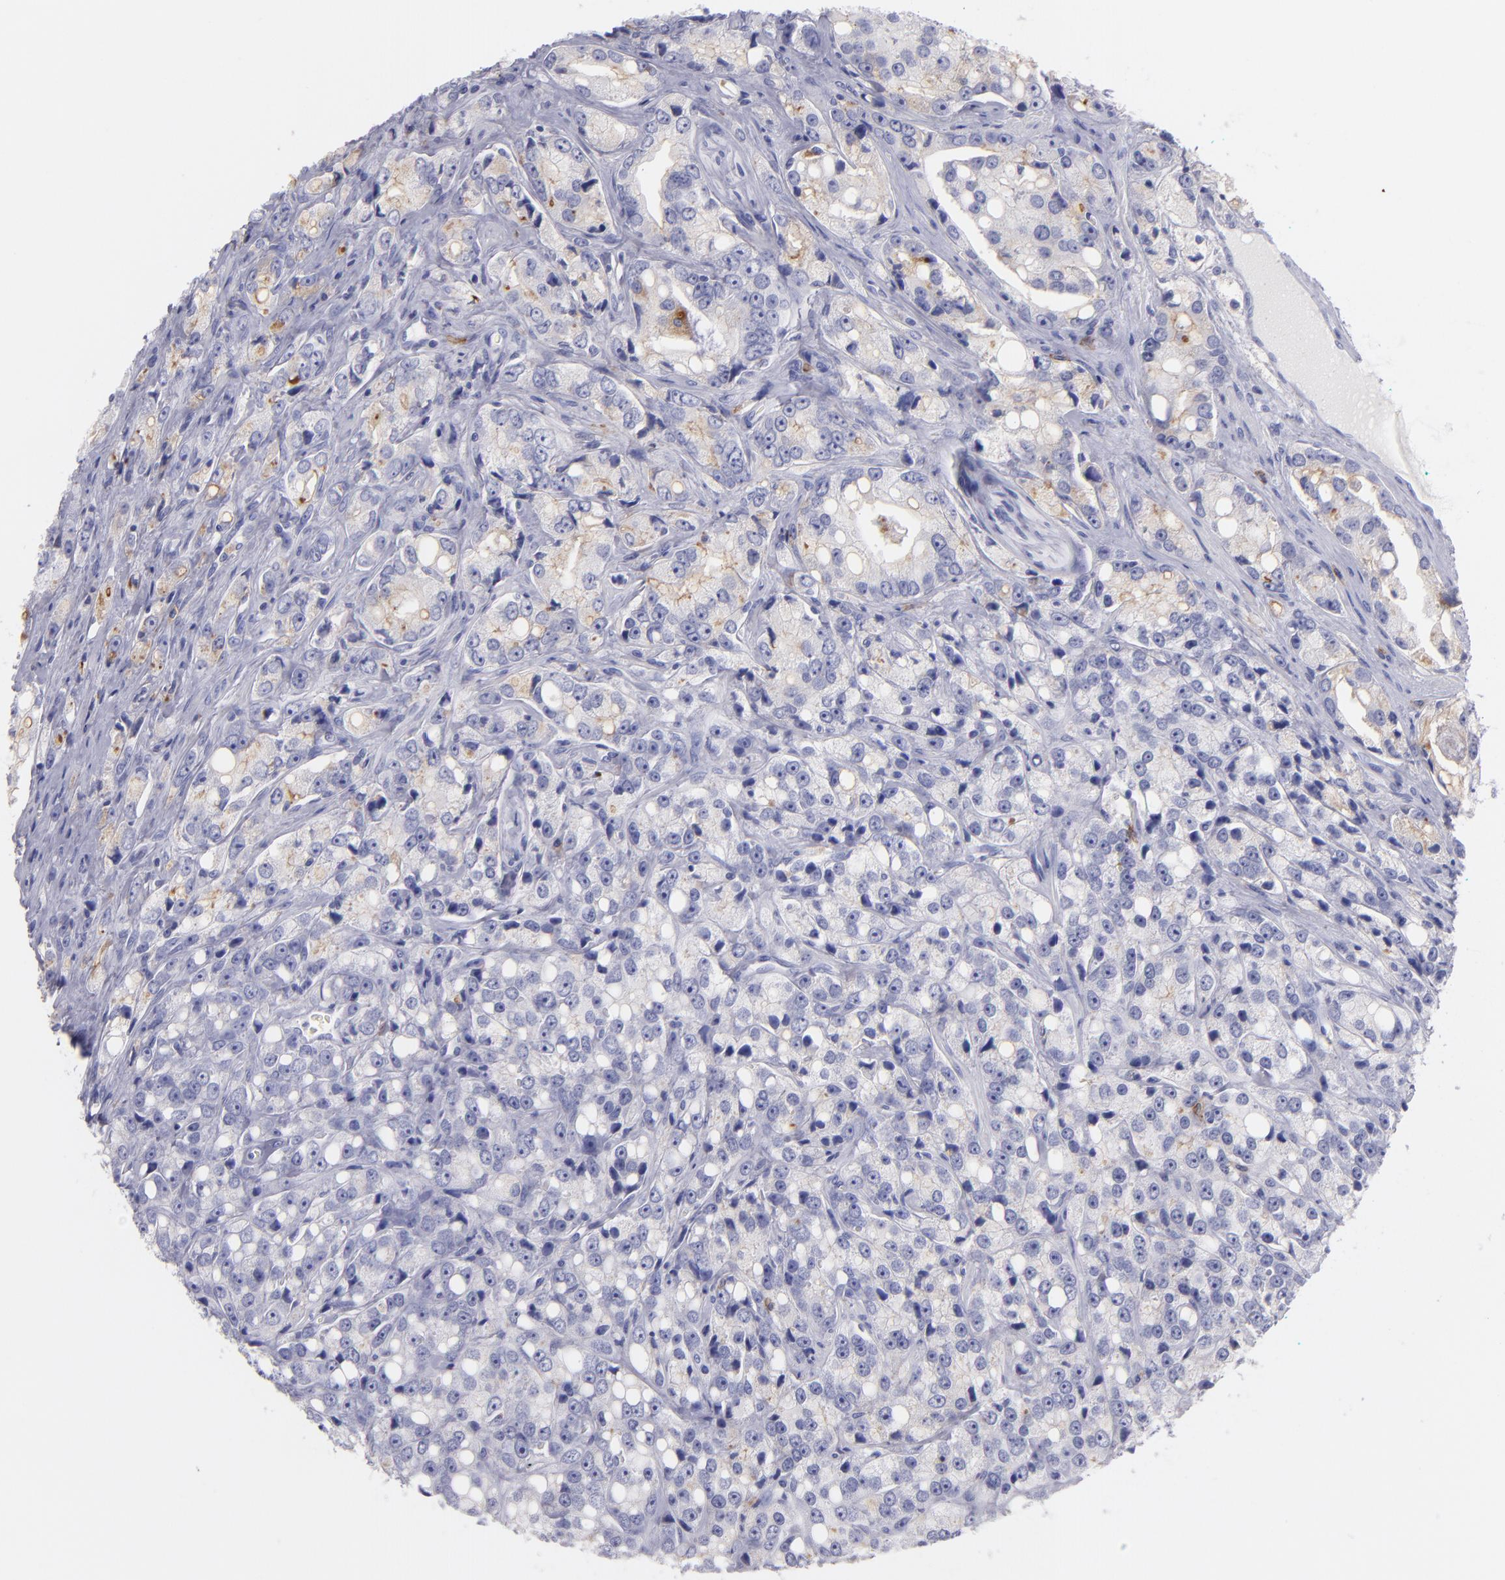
{"staining": {"intensity": "negative", "quantity": "none", "location": "none"}, "tissue": "prostate cancer", "cell_type": "Tumor cells", "image_type": "cancer", "snomed": [{"axis": "morphology", "description": "Adenocarcinoma, High grade"}, {"axis": "topography", "description": "Prostate"}], "caption": "Immunohistochemistry photomicrograph of high-grade adenocarcinoma (prostate) stained for a protein (brown), which demonstrates no staining in tumor cells.", "gene": "CD82", "patient": {"sex": "male", "age": 67}}